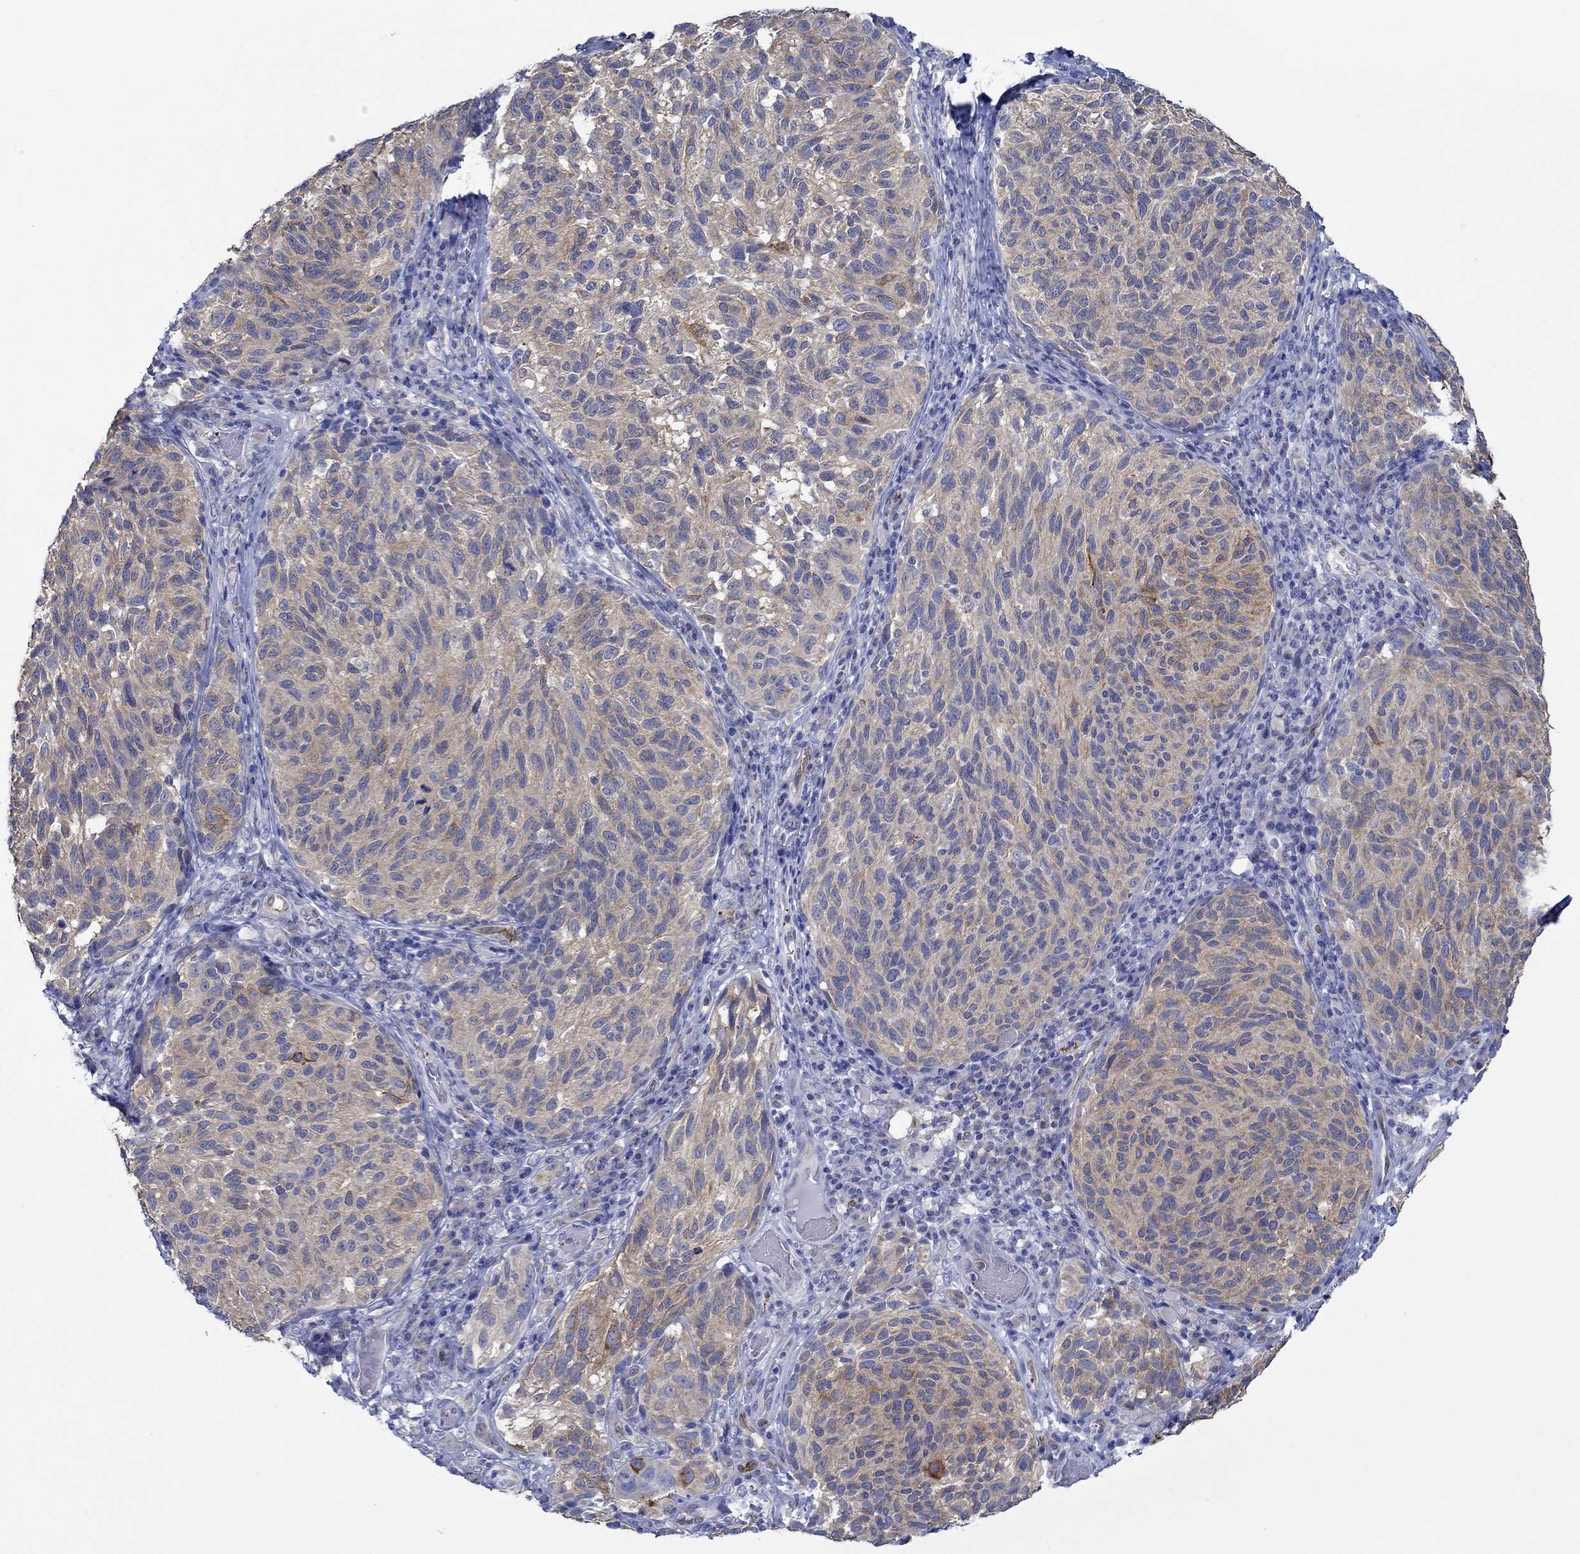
{"staining": {"intensity": "moderate", "quantity": "<25%", "location": "cytoplasmic/membranous"}, "tissue": "melanoma", "cell_type": "Tumor cells", "image_type": "cancer", "snomed": [{"axis": "morphology", "description": "Malignant melanoma, NOS"}, {"axis": "topography", "description": "Skin"}], "caption": "High-magnification brightfield microscopy of melanoma stained with DAB (3,3'-diaminobenzidine) (brown) and counterstained with hematoxylin (blue). tumor cells exhibit moderate cytoplasmic/membranous expression is identified in approximately<25% of cells.", "gene": "SLC27A3", "patient": {"sex": "female", "age": 73}}